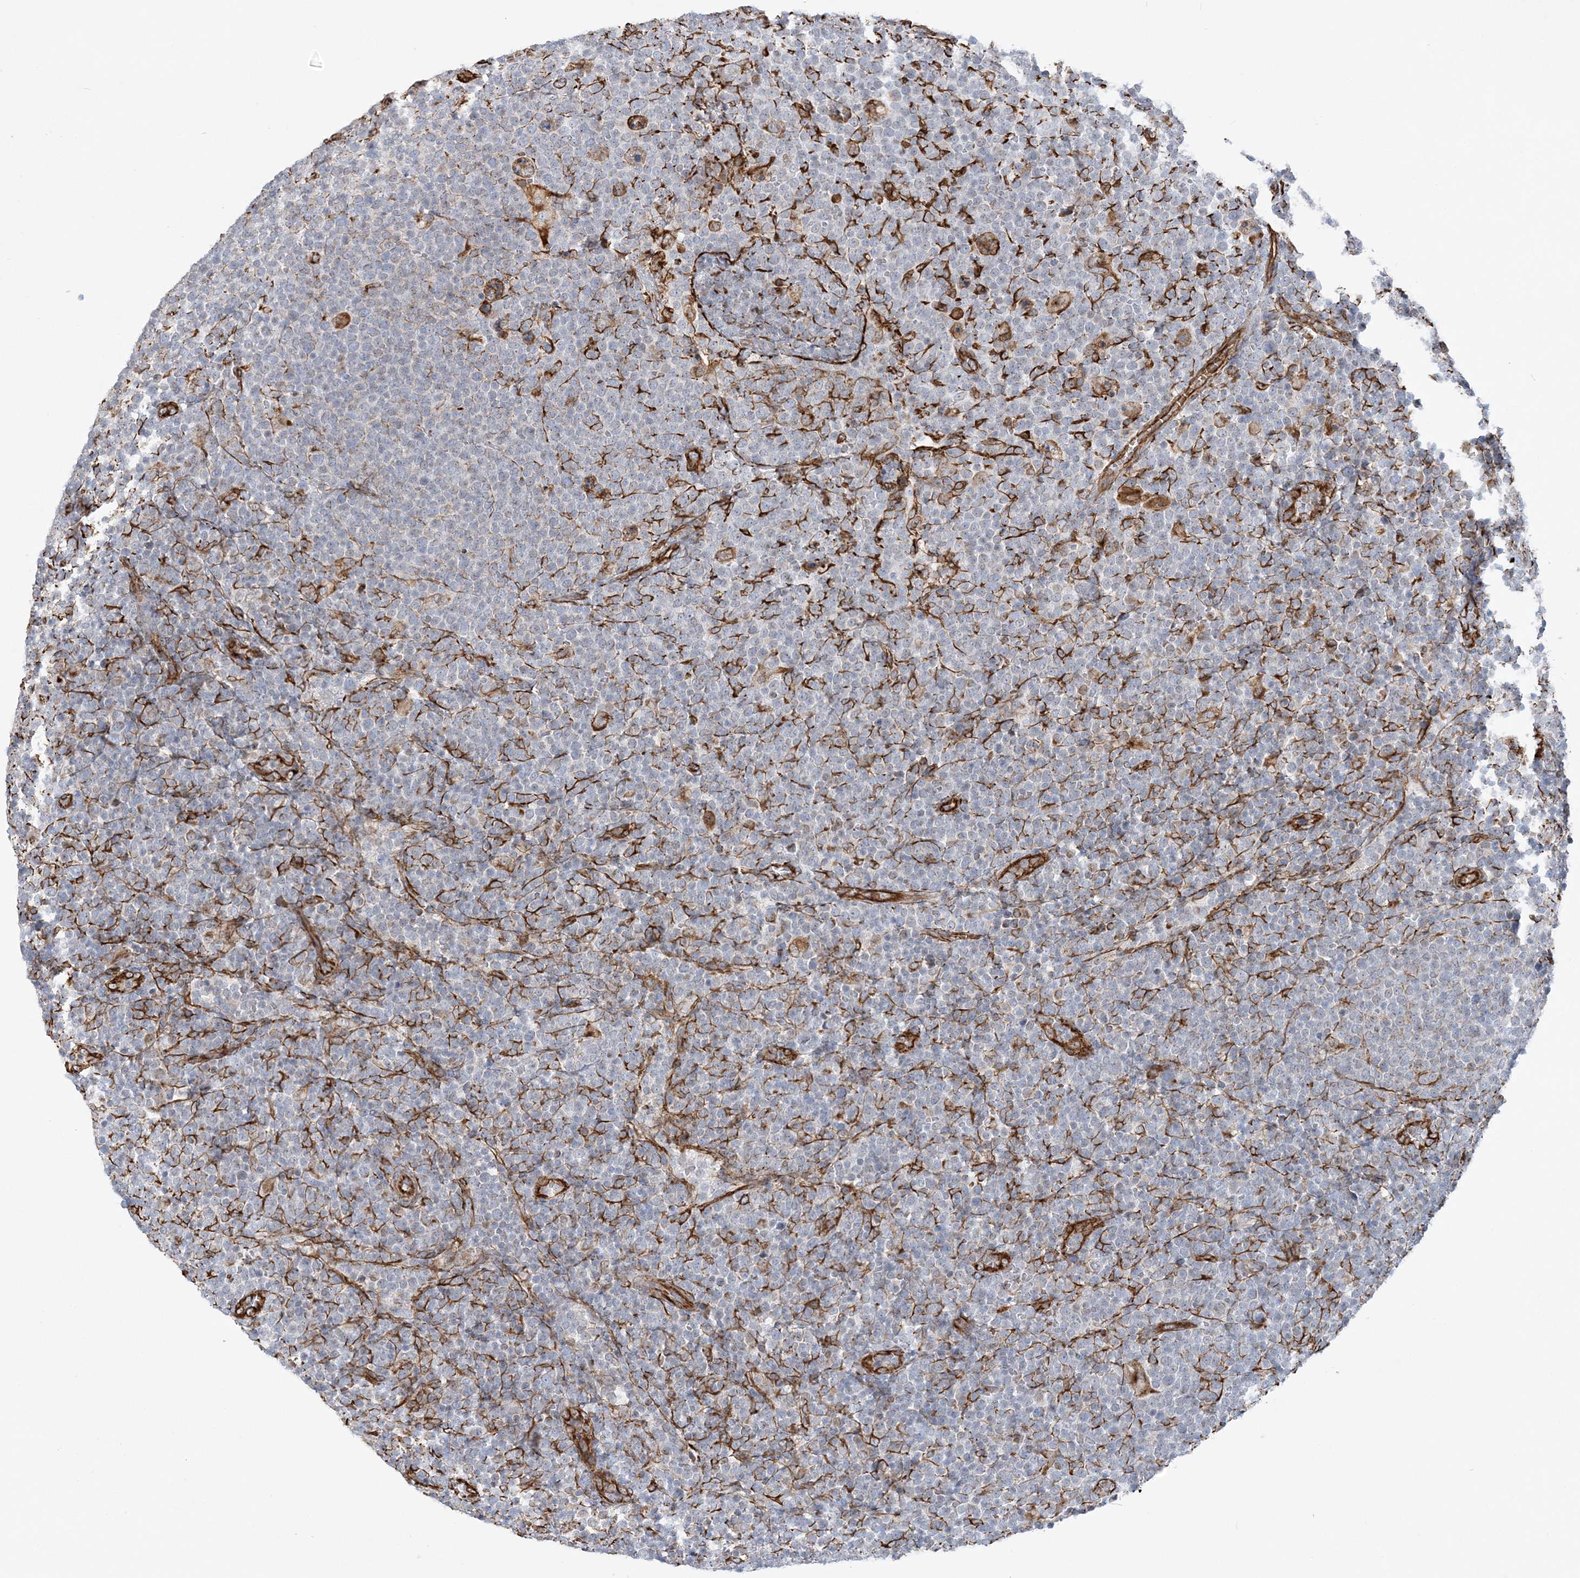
{"staining": {"intensity": "negative", "quantity": "none", "location": "none"}, "tissue": "lymphoma", "cell_type": "Tumor cells", "image_type": "cancer", "snomed": [{"axis": "morphology", "description": "Malignant lymphoma, non-Hodgkin's type, High grade"}, {"axis": "topography", "description": "Lymph node"}], "caption": "Tumor cells are negative for protein expression in human high-grade malignant lymphoma, non-Hodgkin's type.", "gene": "SCLT1", "patient": {"sex": "male", "age": 61}}